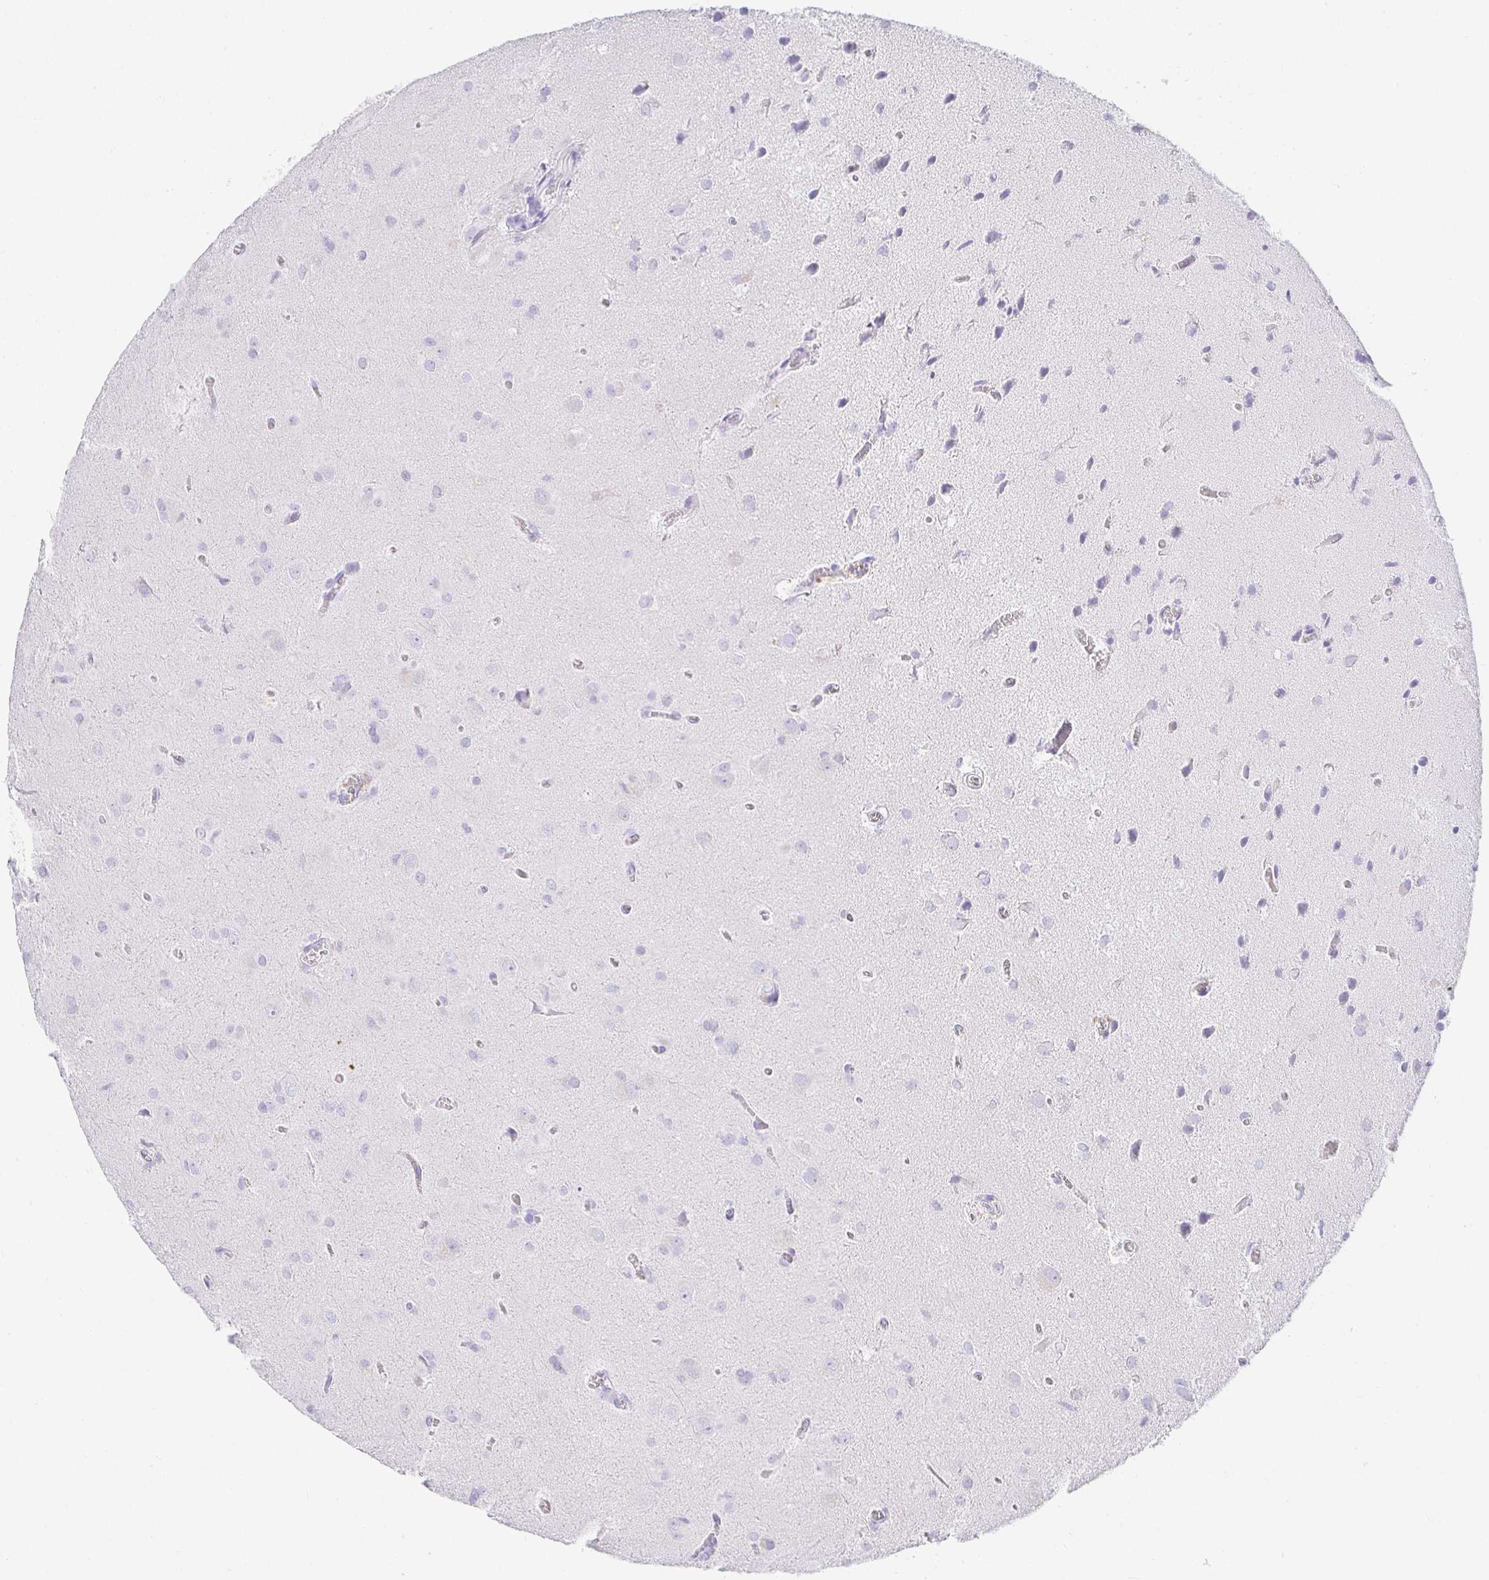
{"staining": {"intensity": "negative", "quantity": "none", "location": "none"}, "tissue": "glioma", "cell_type": "Tumor cells", "image_type": "cancer", "snomed": [{"axis": "morphology", "description": "Glioma, malignant, Low grade"}, {"axis": "topography", "description": "Brain"}], "caption": "Human glioma stained for a protein using IHC displays no positivity in tumor cells.", "gene": "CHAT", "patient": {"sex": "male", "age": 58}}